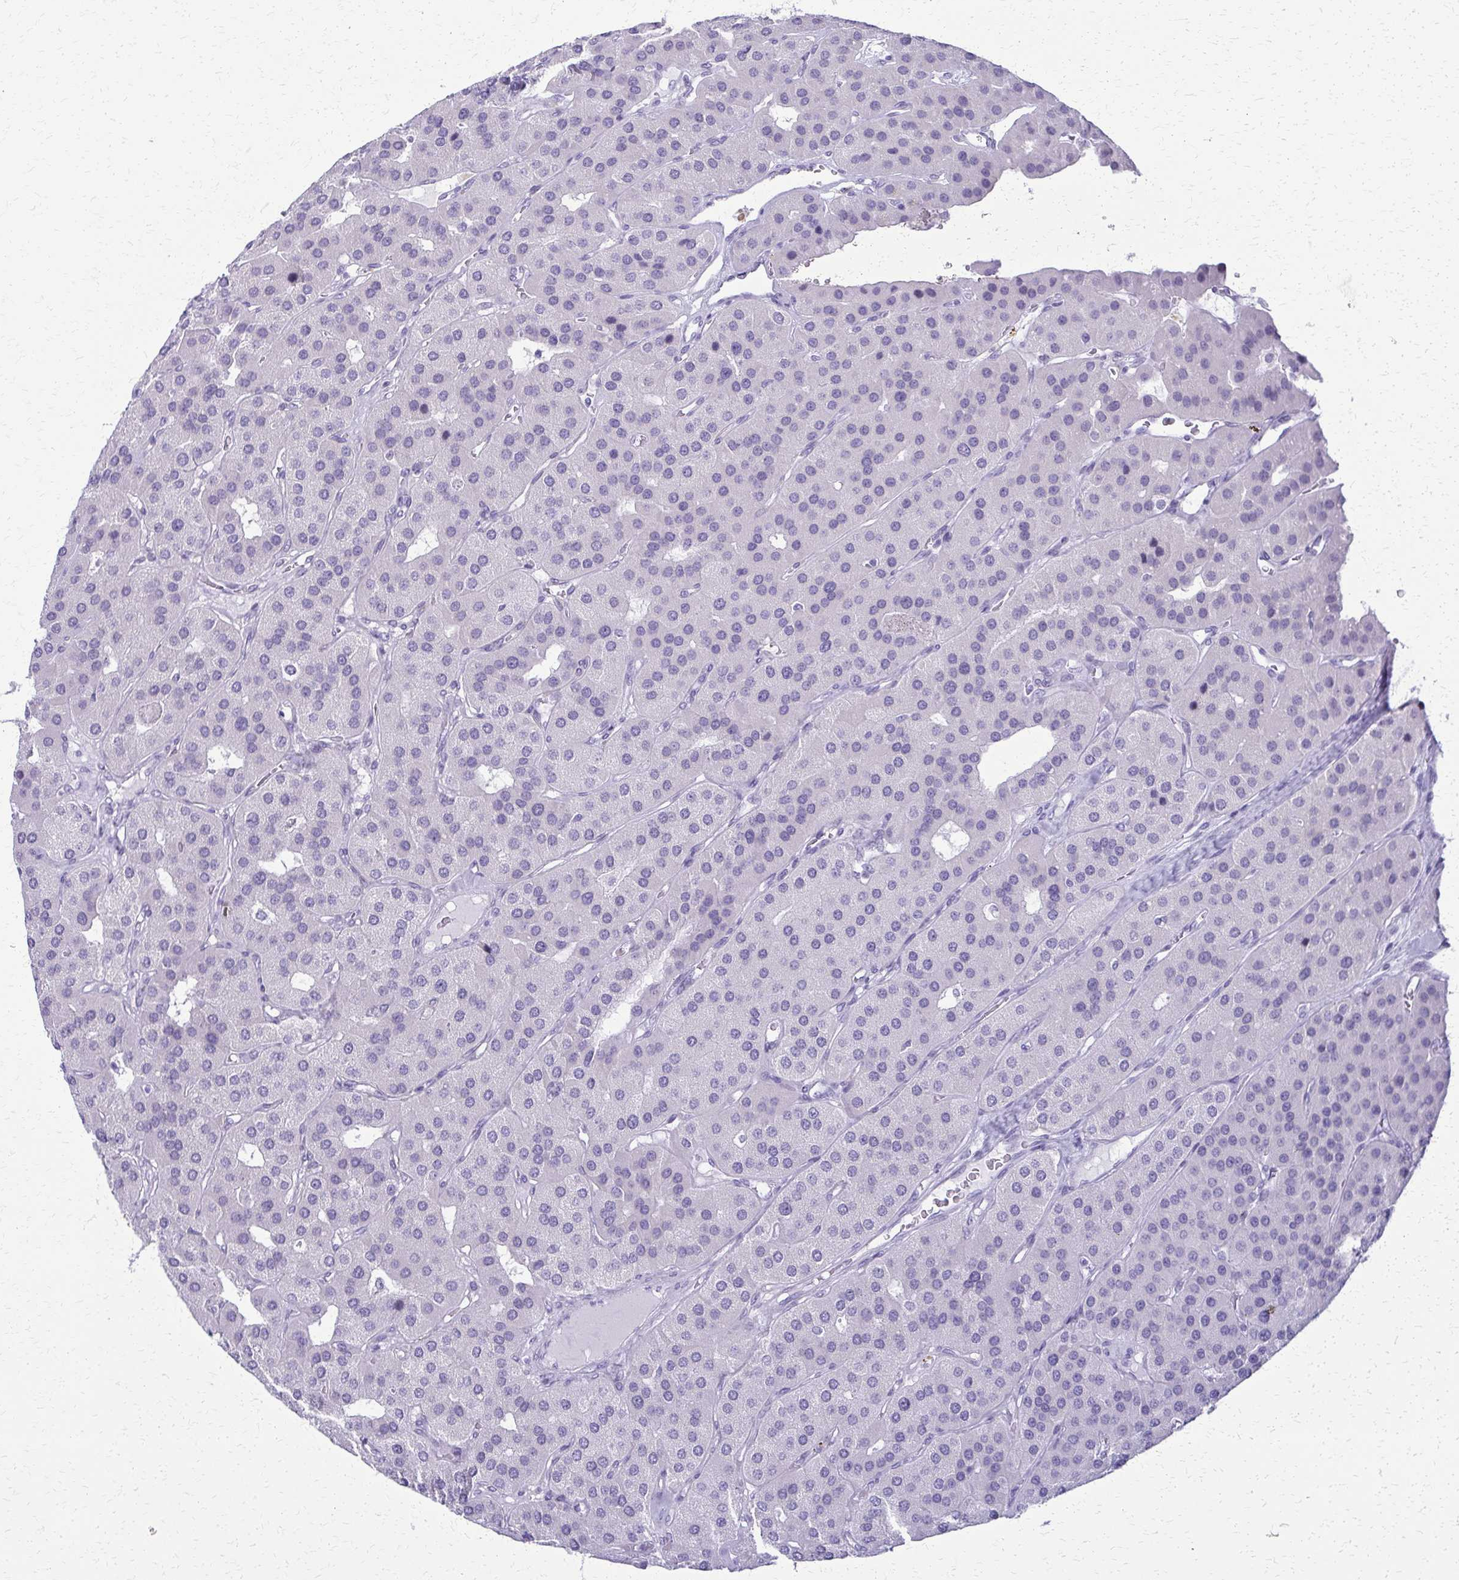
{"staining": {"intensity": "negative", "quantity": "none", "location": "none"}, "tissue": "parathyroid gland", "cell_type": "Glandular cells", "image_type": "normal", "snomed": [{"axis": "morphology", "description": "Normal tissue, NOS"}, {"axis": "morphology", "description": "Adenoma, NOS"}, {"axis": "topography", "description": "Parathyroid gland"}], "caption": "There is no significant positivity in glandular cells of parathyroid gland. Brightfield microscopy of immunohistochemistry stained with DAB (3,3'-diaminobenzidine) (brown) and hematoxylin (blue), captured at high magnification.", "gene": "FAM162B", "patient": {"sex": "female", "age": 86}}